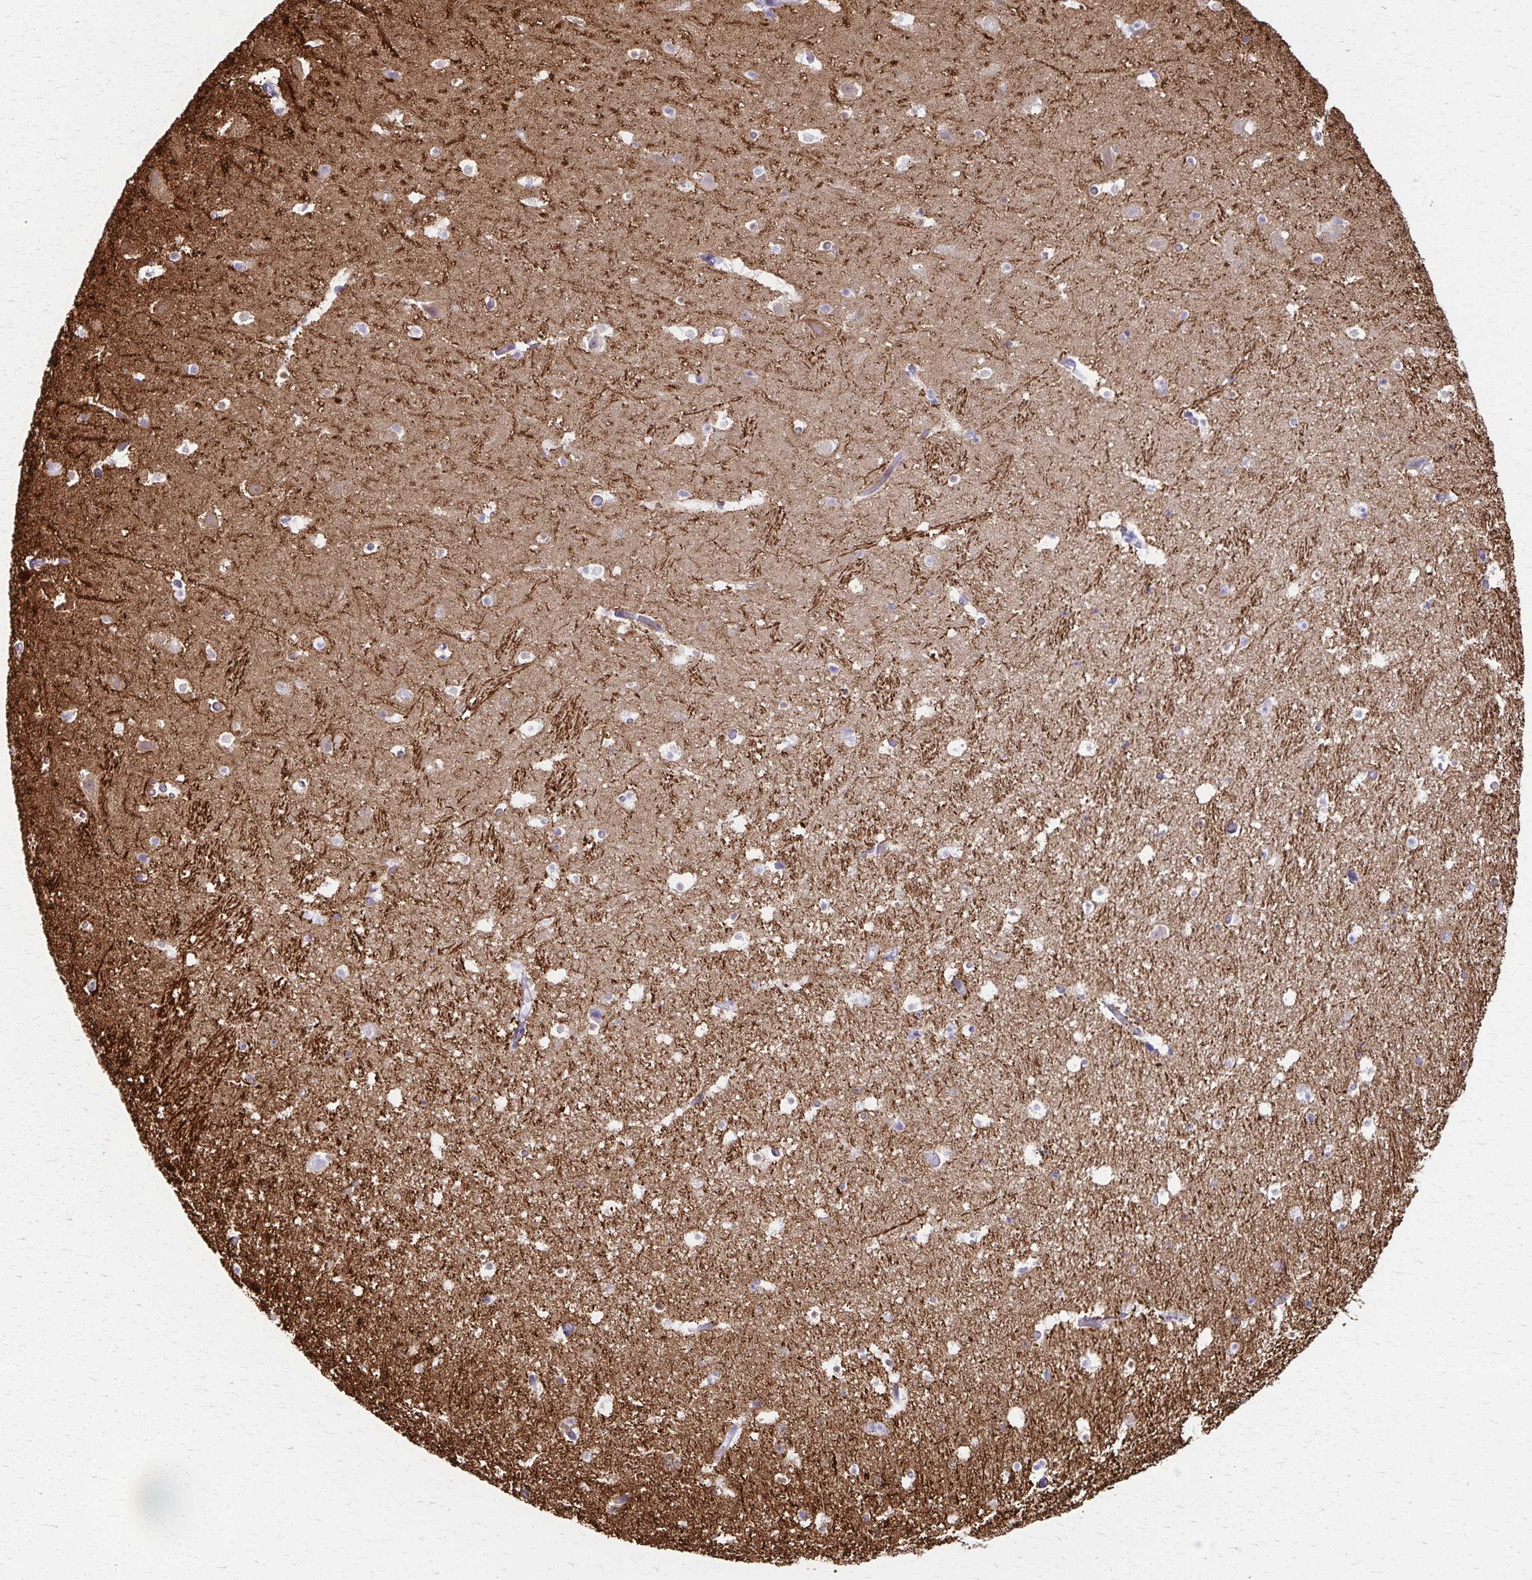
{"staining": {"intensity": "negative", "quantity": "none", "location": "none"}, "tissue": "hippocampus", "cell_type": "Glial cells", "image_type": "normal", "snomed": [{"axis": "morphology", "description": "Normal tissue, NOS"}, {"axis": "topography", "description": "Hippocampus"}], "caption": "Immunohistochemical staining of normal human hippocampus reveals no significant positivity in glial cells. Brightfield microscopy of immunohistochemistry (IHC) stained with DAB (3,3'-diaminobenzidine) (brown) and hematoxylin (blue), captured at high magnification.", "gene": "ENSG00000275249", "patient": {"sex": "male", "age": 26}}